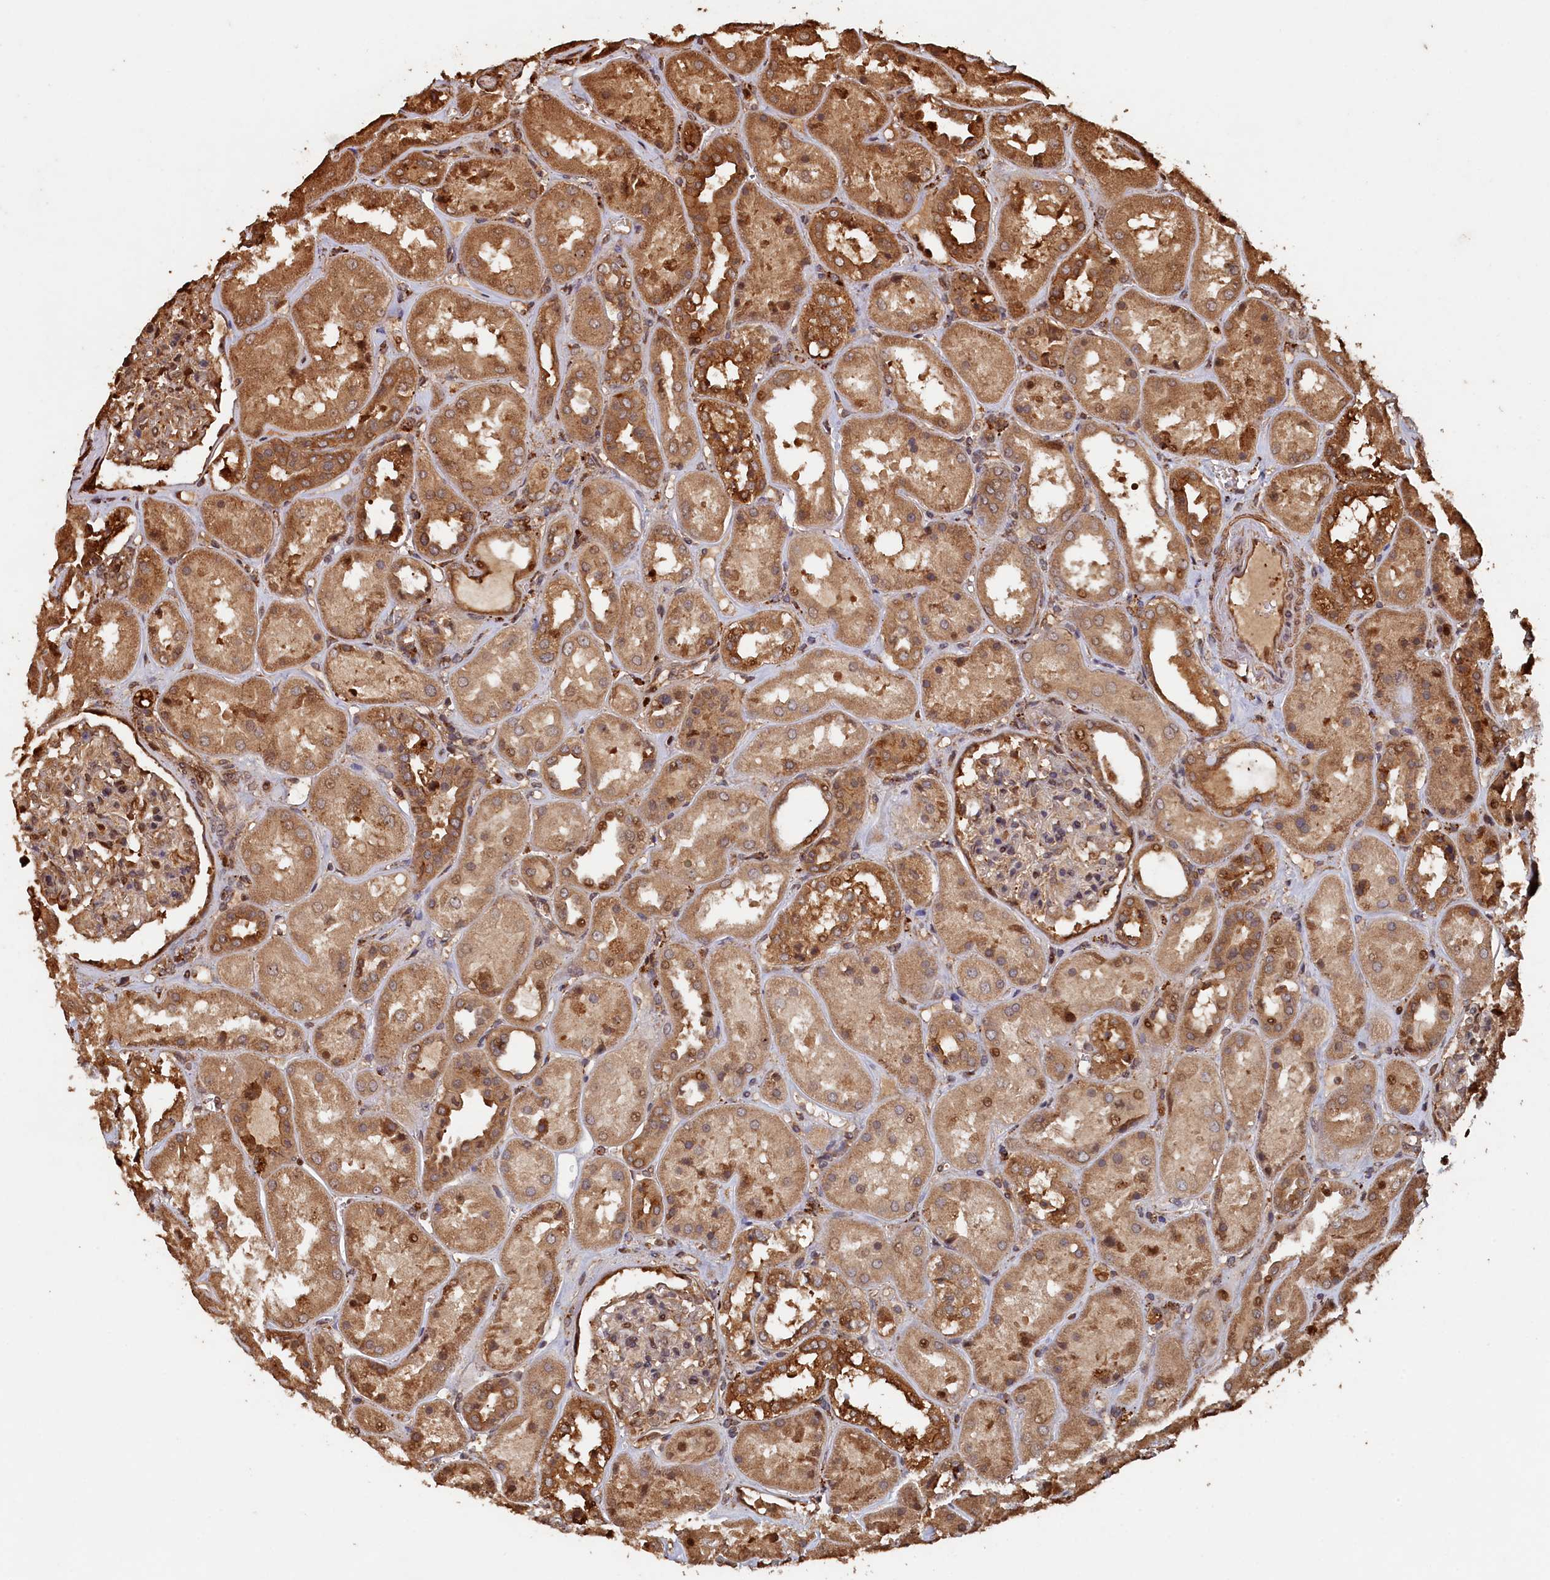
{"staining": {"intensity": "moderate", "quantity": "25%-75%", "location": "cytoplasmic/membranous"}, "tissue": "kidney", "cell_type": "Cells in glomeruli", "image_type": "normal", "snomed": [{"axis": "morphology", "description": "Normal tissue, NOS"}, {"axis": "topography", "description": "Kidney"}], "caption": "Brown immunohistochemical staining in unremarkable human kidney shows moderate cytoplasmic/membranous positivity in about 25%-75% of cells in glomeruli. (Stains: DAB in brown, nuclei in blue, Microscopy: brightfield microscopy at high magnification).", "gene": "PIGN", "patient": {"sex": "male", "age": 70}}